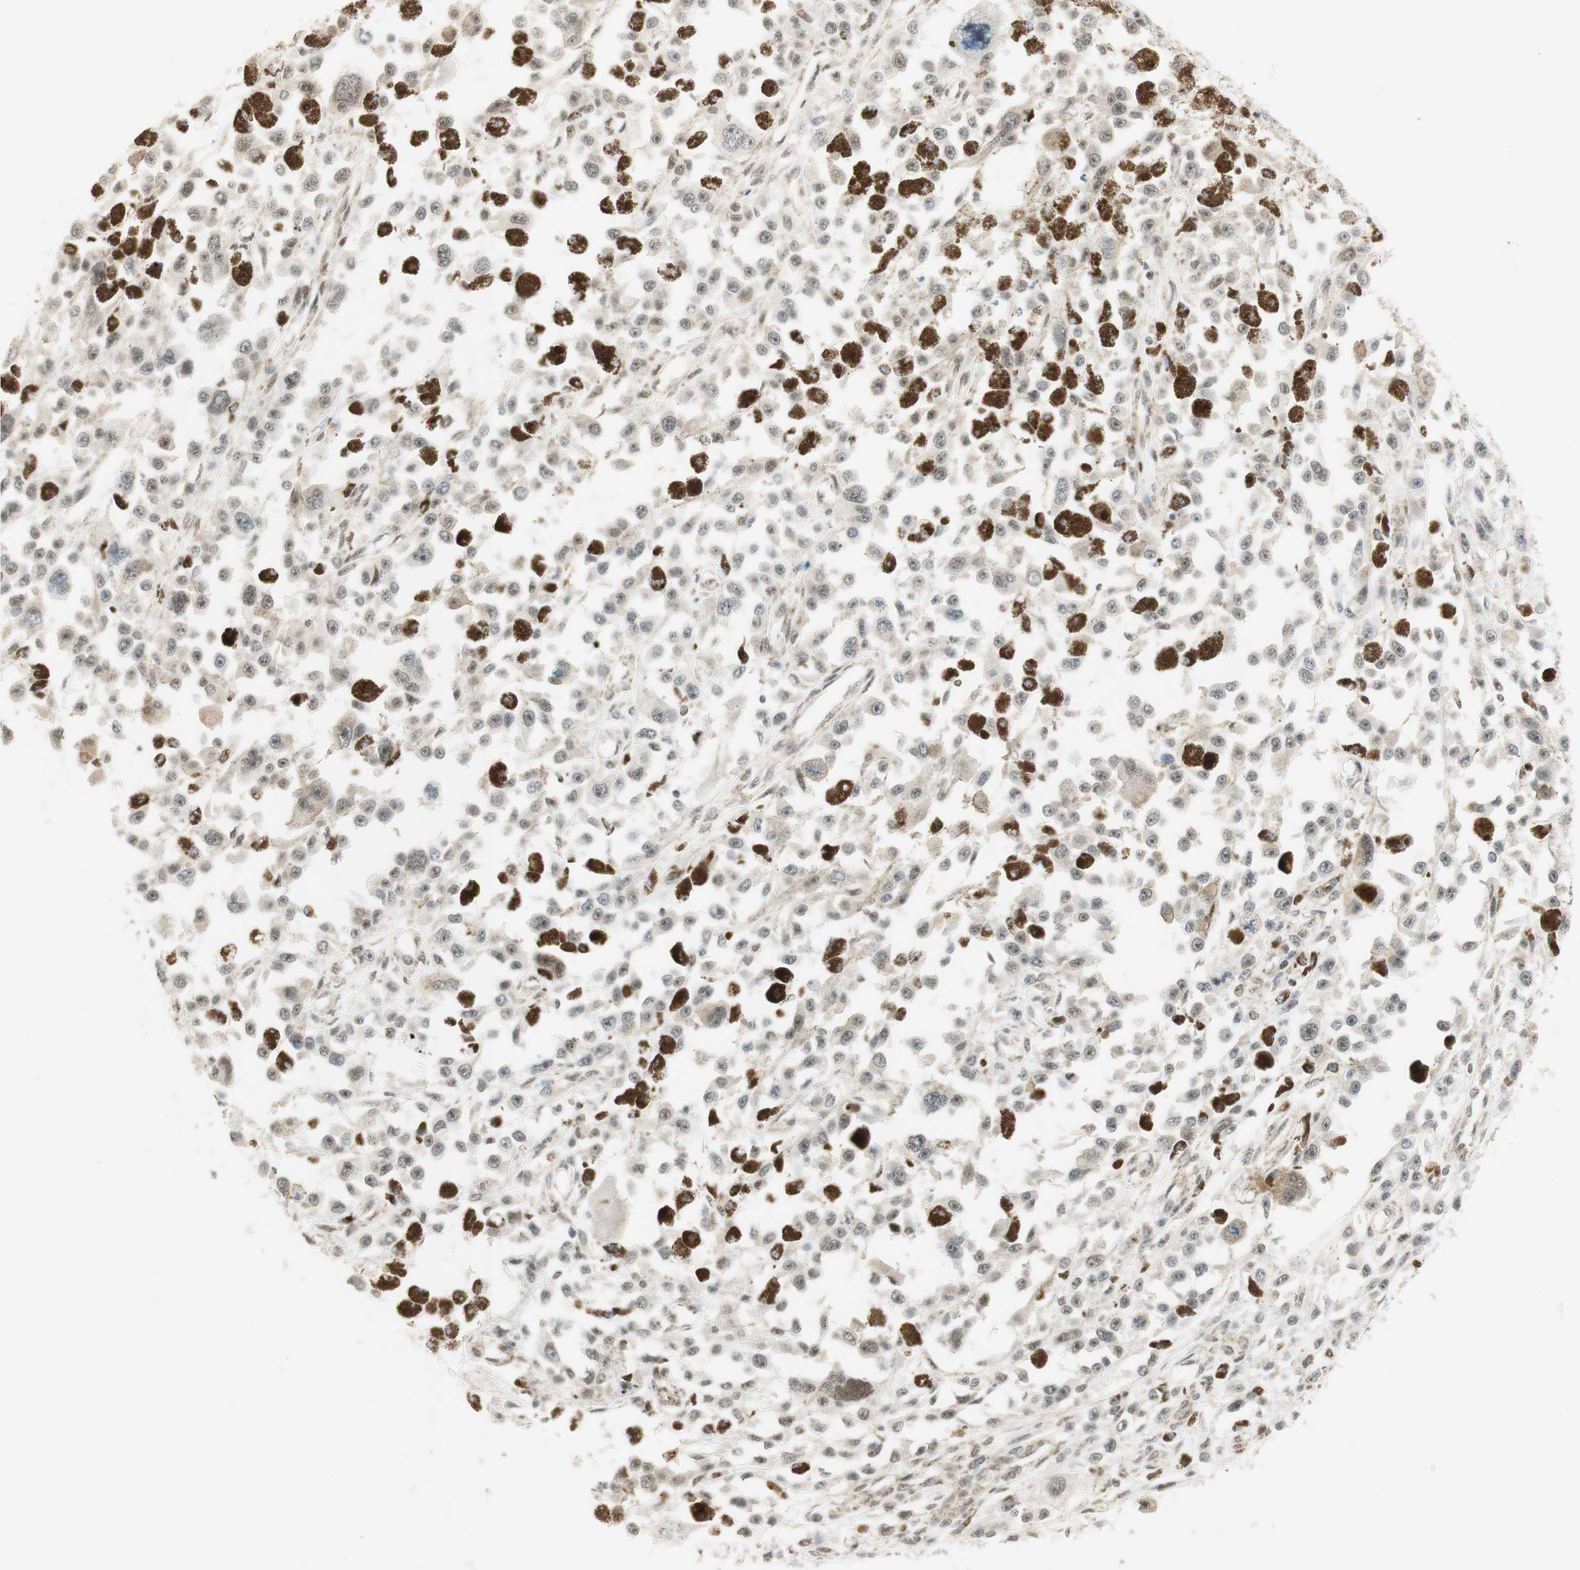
{"staining": {"intensity": "weak", "quantity": "25%-75%", "location": "cytoplasmic/membranous,nuclear"}, "tissue": "melanoma", "cell_type": "Tumor cells", "image_type": "cancer", "snomed": [{"axis": "morphology", "description": "Malignant melanoma, Metastatic site"}, {"axis": "topography", "description": "Lymph node"}], "caption": "There is low levels of weak cytoplasmic/membranous and nuclear staining in tumor cells of melanoma, as demonstrated by immunohistochemical staining (brown color).", "gene": "ZNF782", "patient": {"sex": "male", "age": 59}}